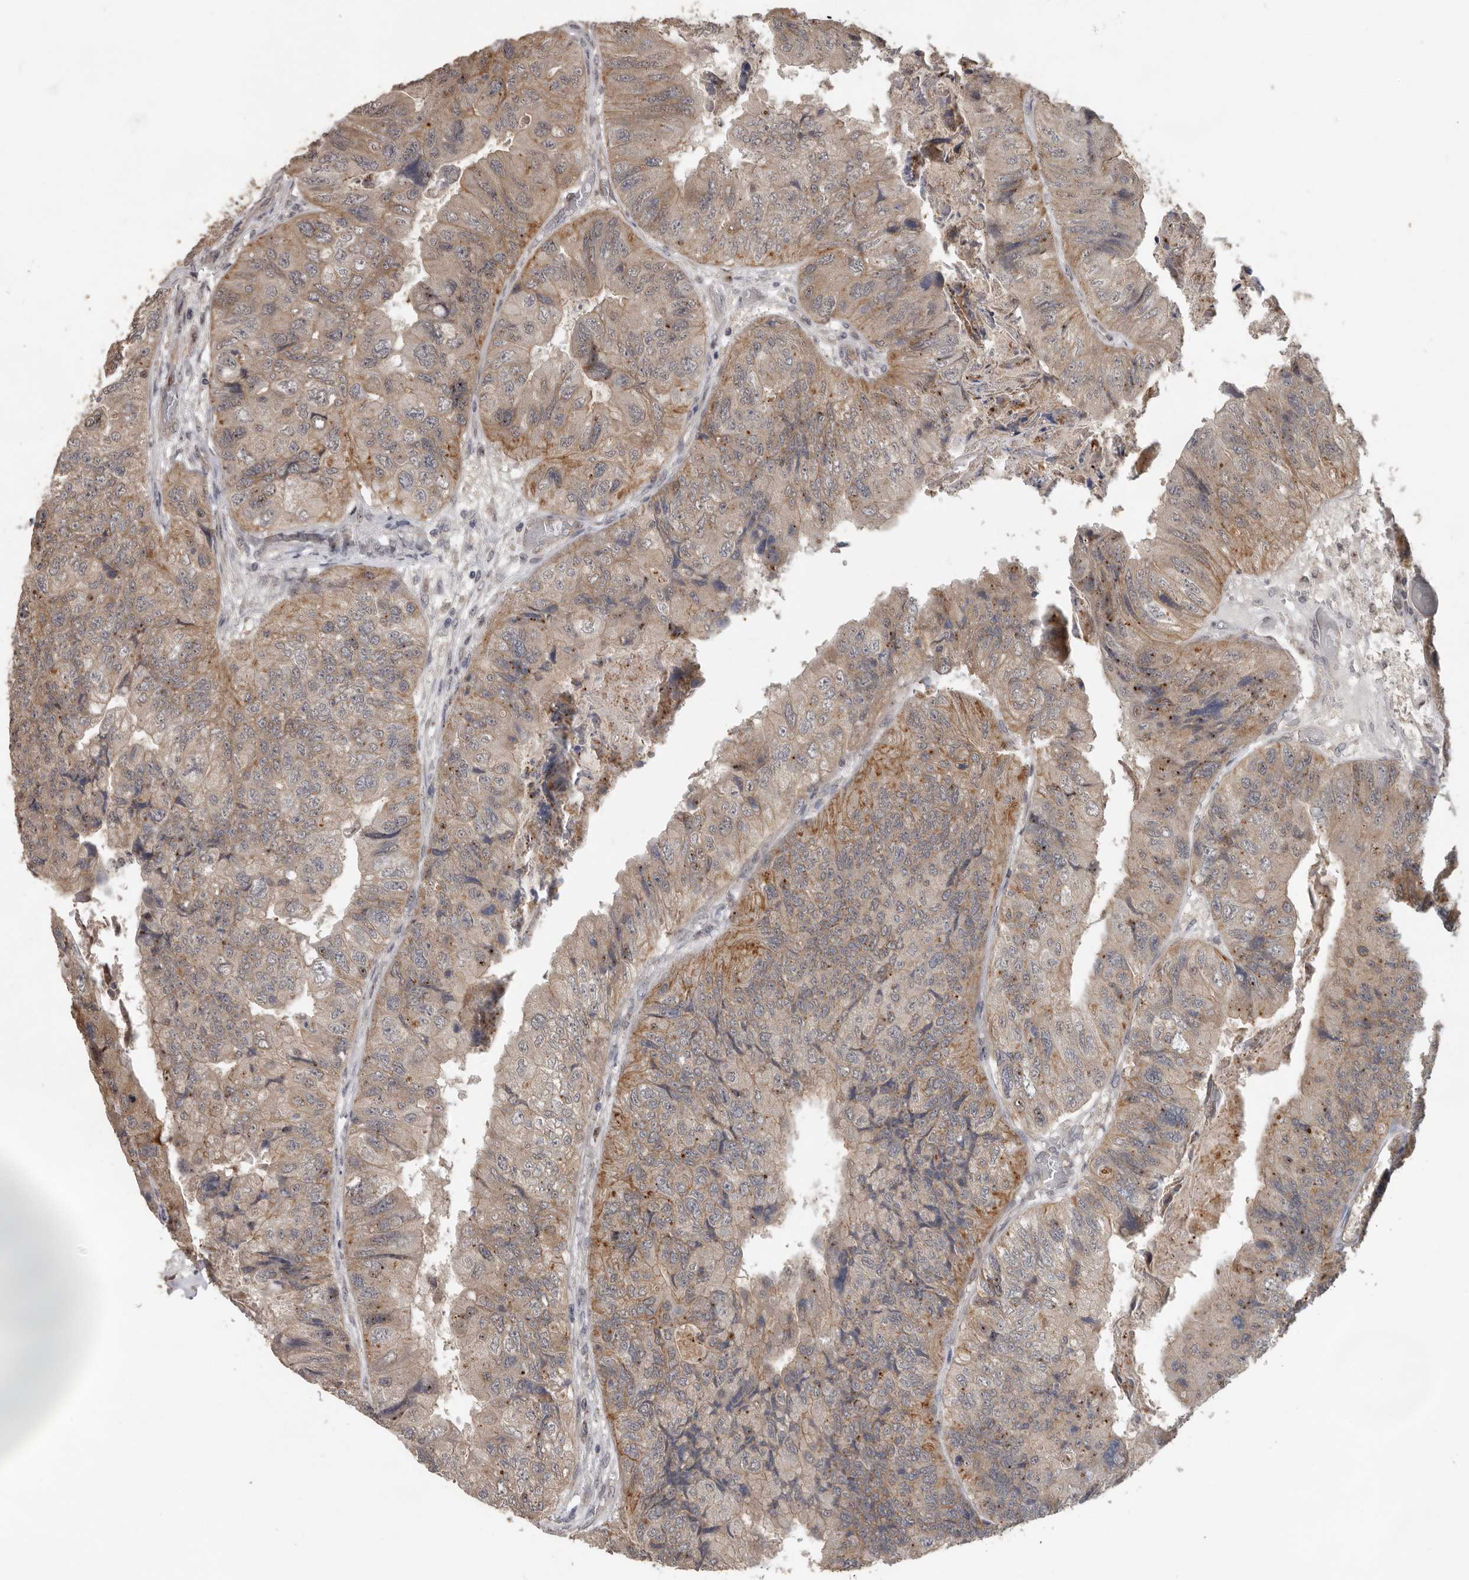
{"staining": {"intensity": "moderate", "quantity": "25%-75%", "location": "cytoplasmic/membranous"}, "tissue": "colorectal cancer", "cell_type": "Tumor cells", "image_type": "cancer", "snomed": [{"axis": "morphology", "description": "Adenocarcinoma, NOS"}, {"axis": "topography", "description": "Rectum"}], "caption": "A micrograph of adenocarcinoma (colorectal) stained for a protein exhibits moderate cytoplasmic/membranous brown staining in tumor cells. The staining was performed using DAB (3,3'-diaminobenzidine), with brown indicating positive protein expression. Nuclei are stained blue with hematoxylin.", "gene": "CEP350", "patient": {"sex": "male", "age": 63}}